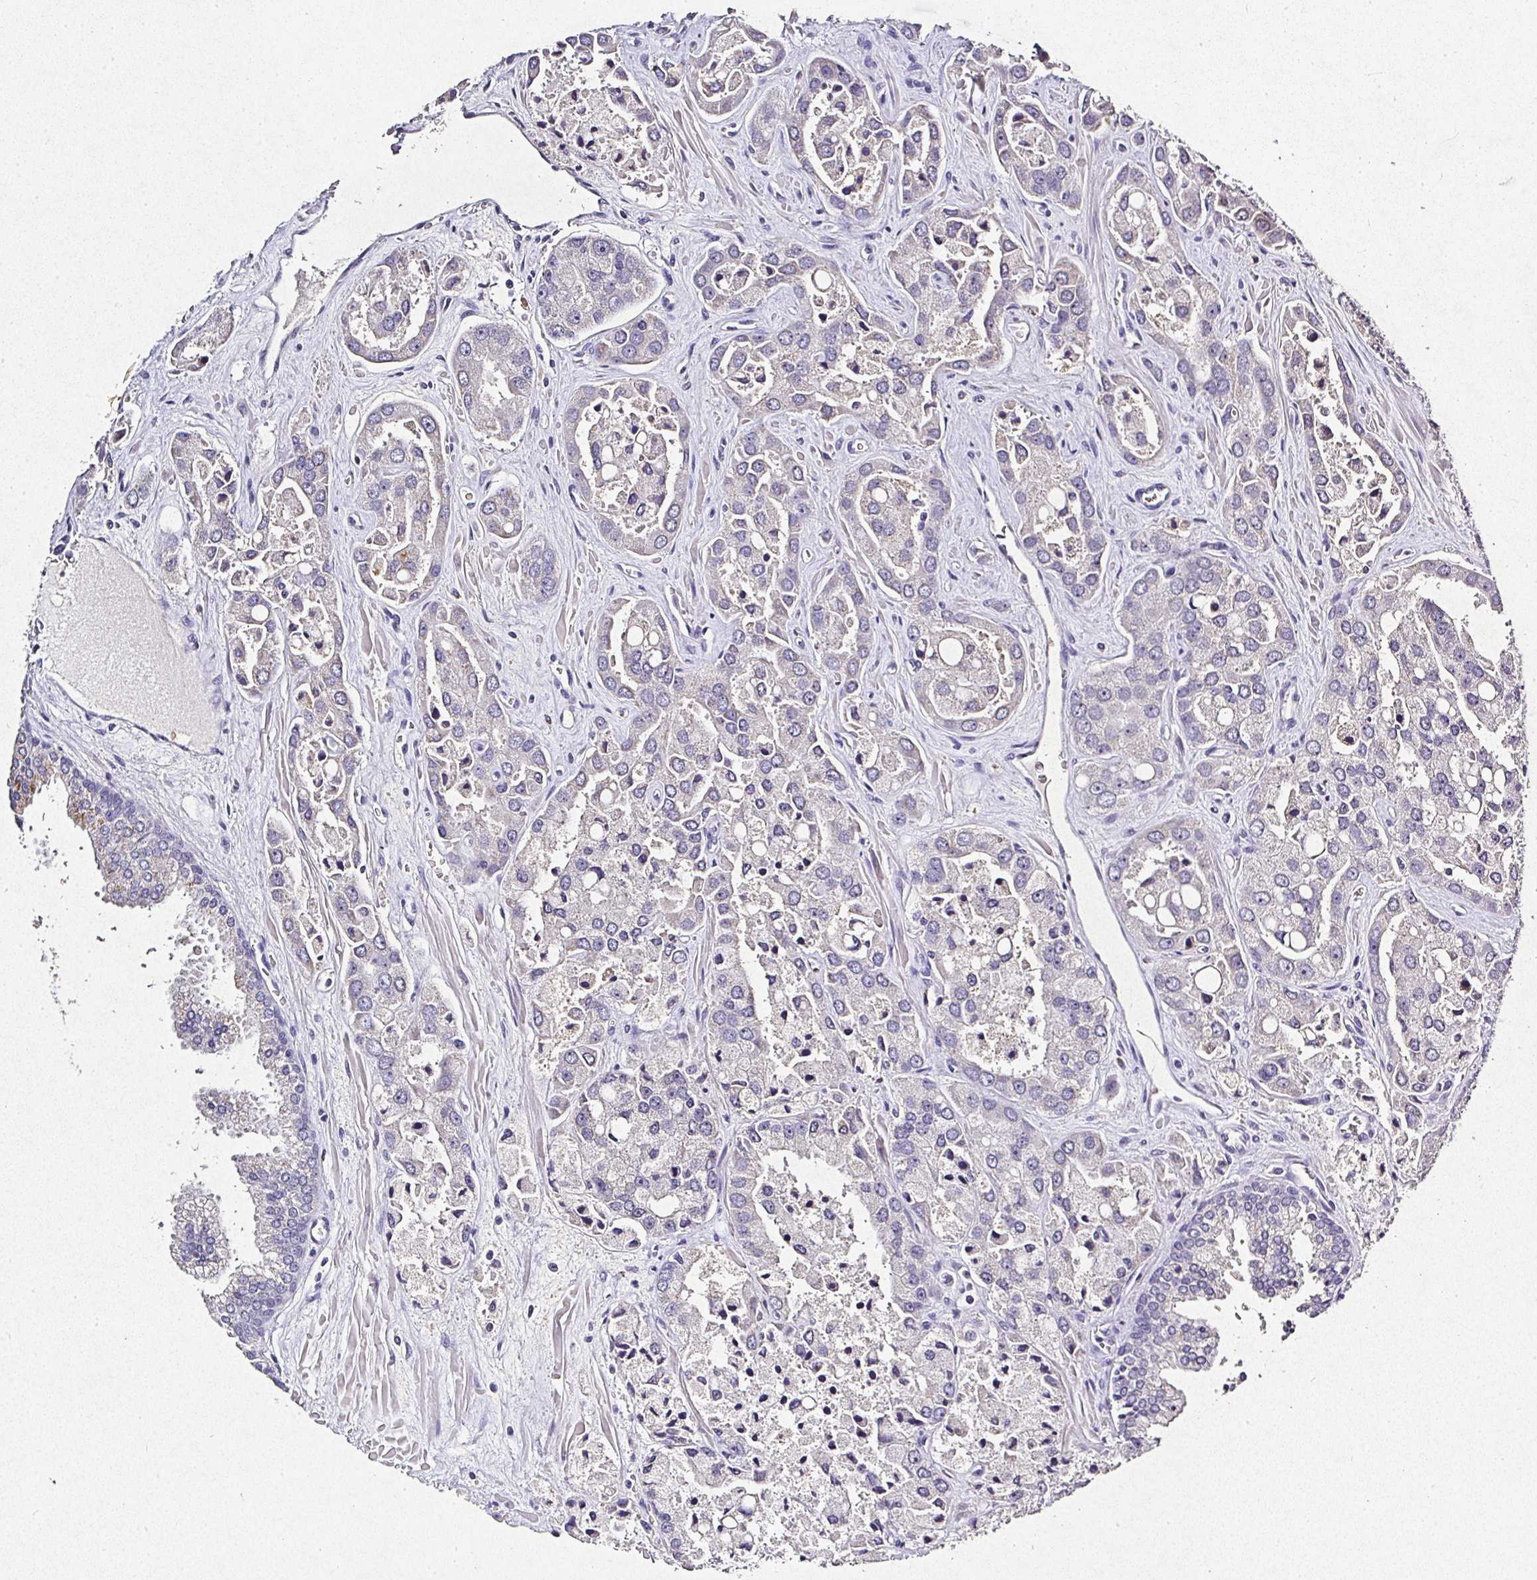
{"staining": {"intensity": "negative", "quantity": "none", "location": "none"}, "tissue": "prostate cancer", "cell_type": "Tumor cells", "image_type": "cancer", "snomed": [{"axis": "morphology", "description": "Normal tissue, NOS"}, {"axis": "morphology", "description": "Adenocarcinoma, High grade"}, {"axis": "topography", "description": "Prostate"}, {"axis": "topography", "description": "Peripheral nerve tissue"}], "caption": "This is an immunohistochemistry (IHC) image of human prostate cancer. There is no positivity in tumor cells.", "gene": "RPS2", "patient": {"sex": "male", "age": 68}}